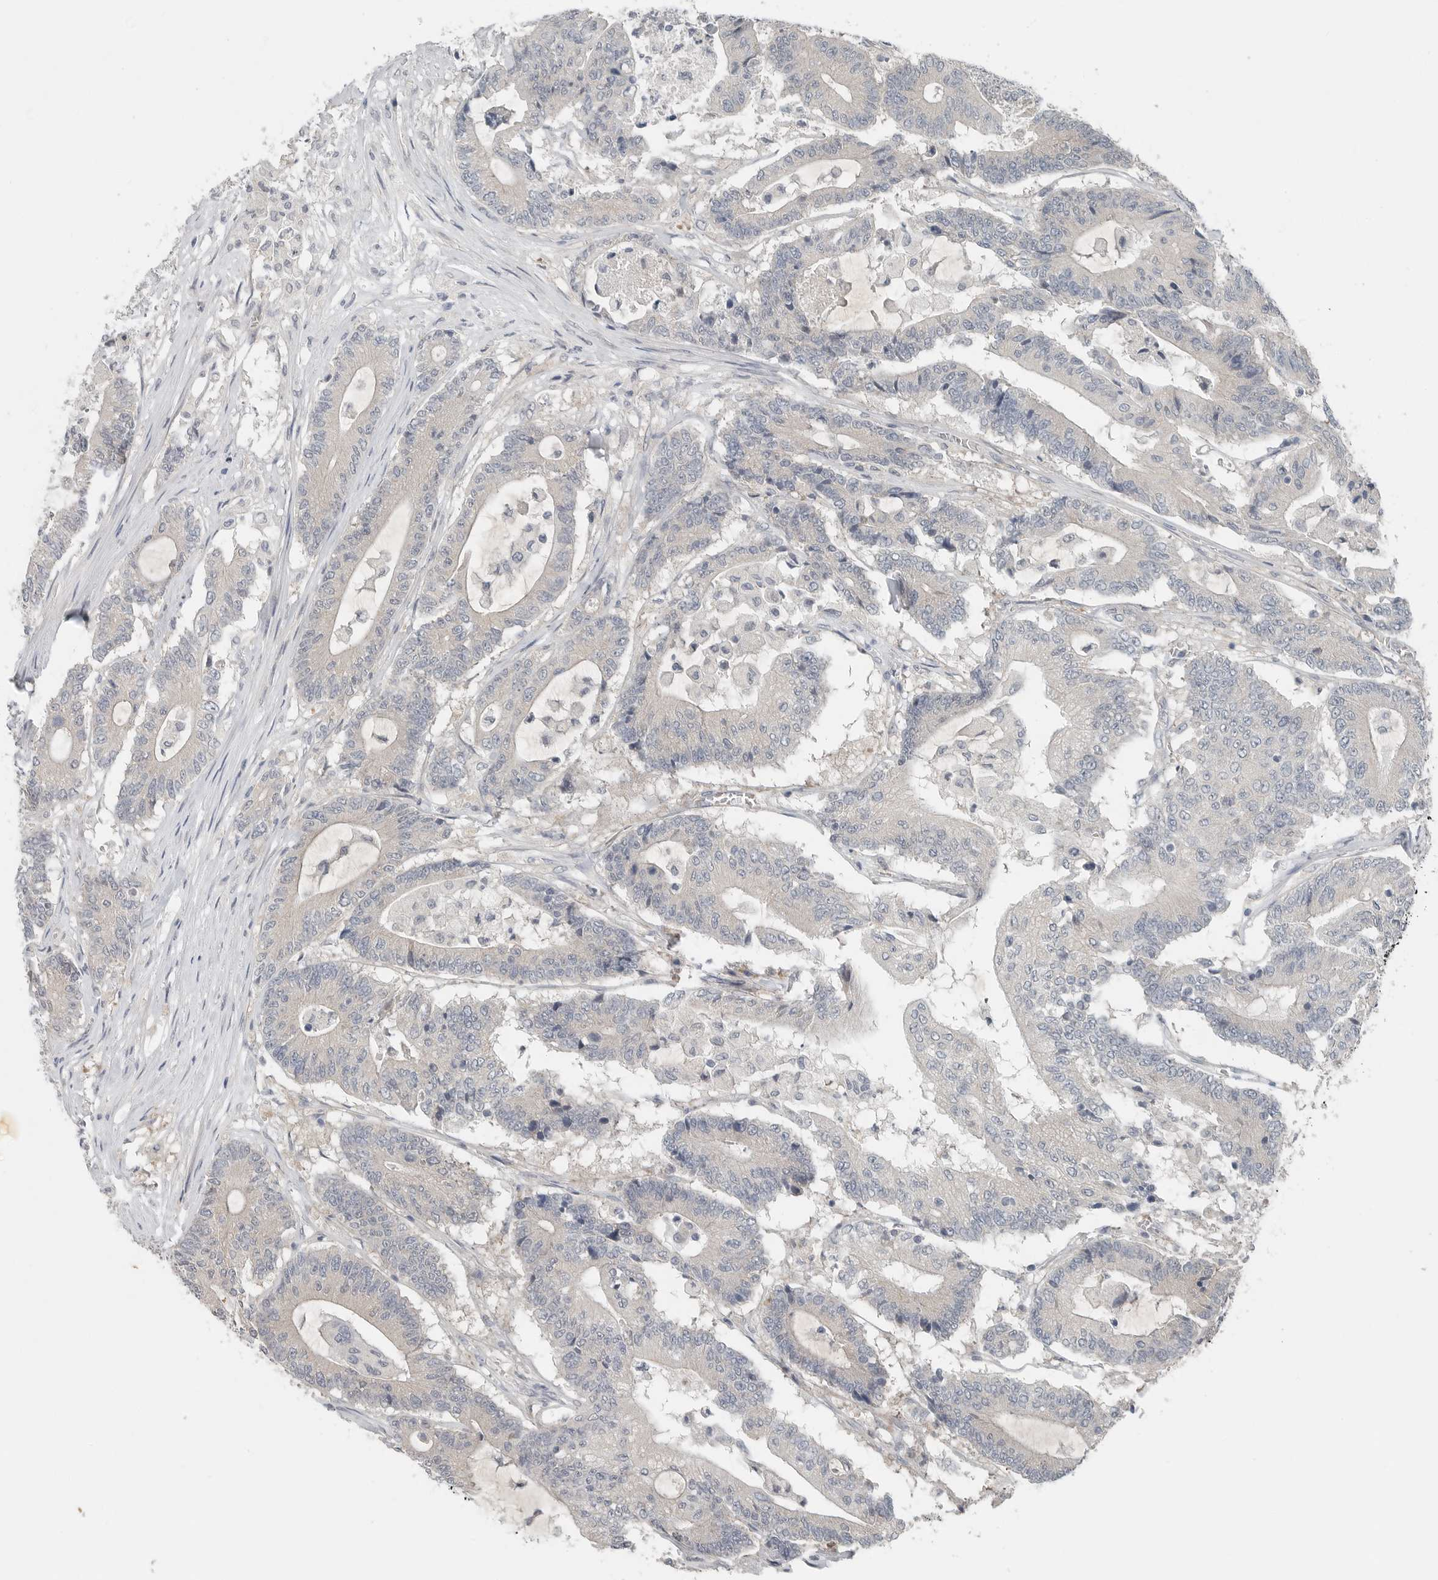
{"staining": {"intensity": "negative", "quantity": "none", "location": "none"}, "tissue": "colorectal cancer", "cell_type": "Tumor cells", "image_type": "cancer", "snomed": [{"axis": "morphology", "description": "Adenocarcinoma, NOS"}, {"axis": "topography", "description": "Colon"}], "caption": "Tumor cells show no significant protein positivity in colorectal cancer.", "gene": "FCRLB", "patient": {"sex": "female", "age": 84}}